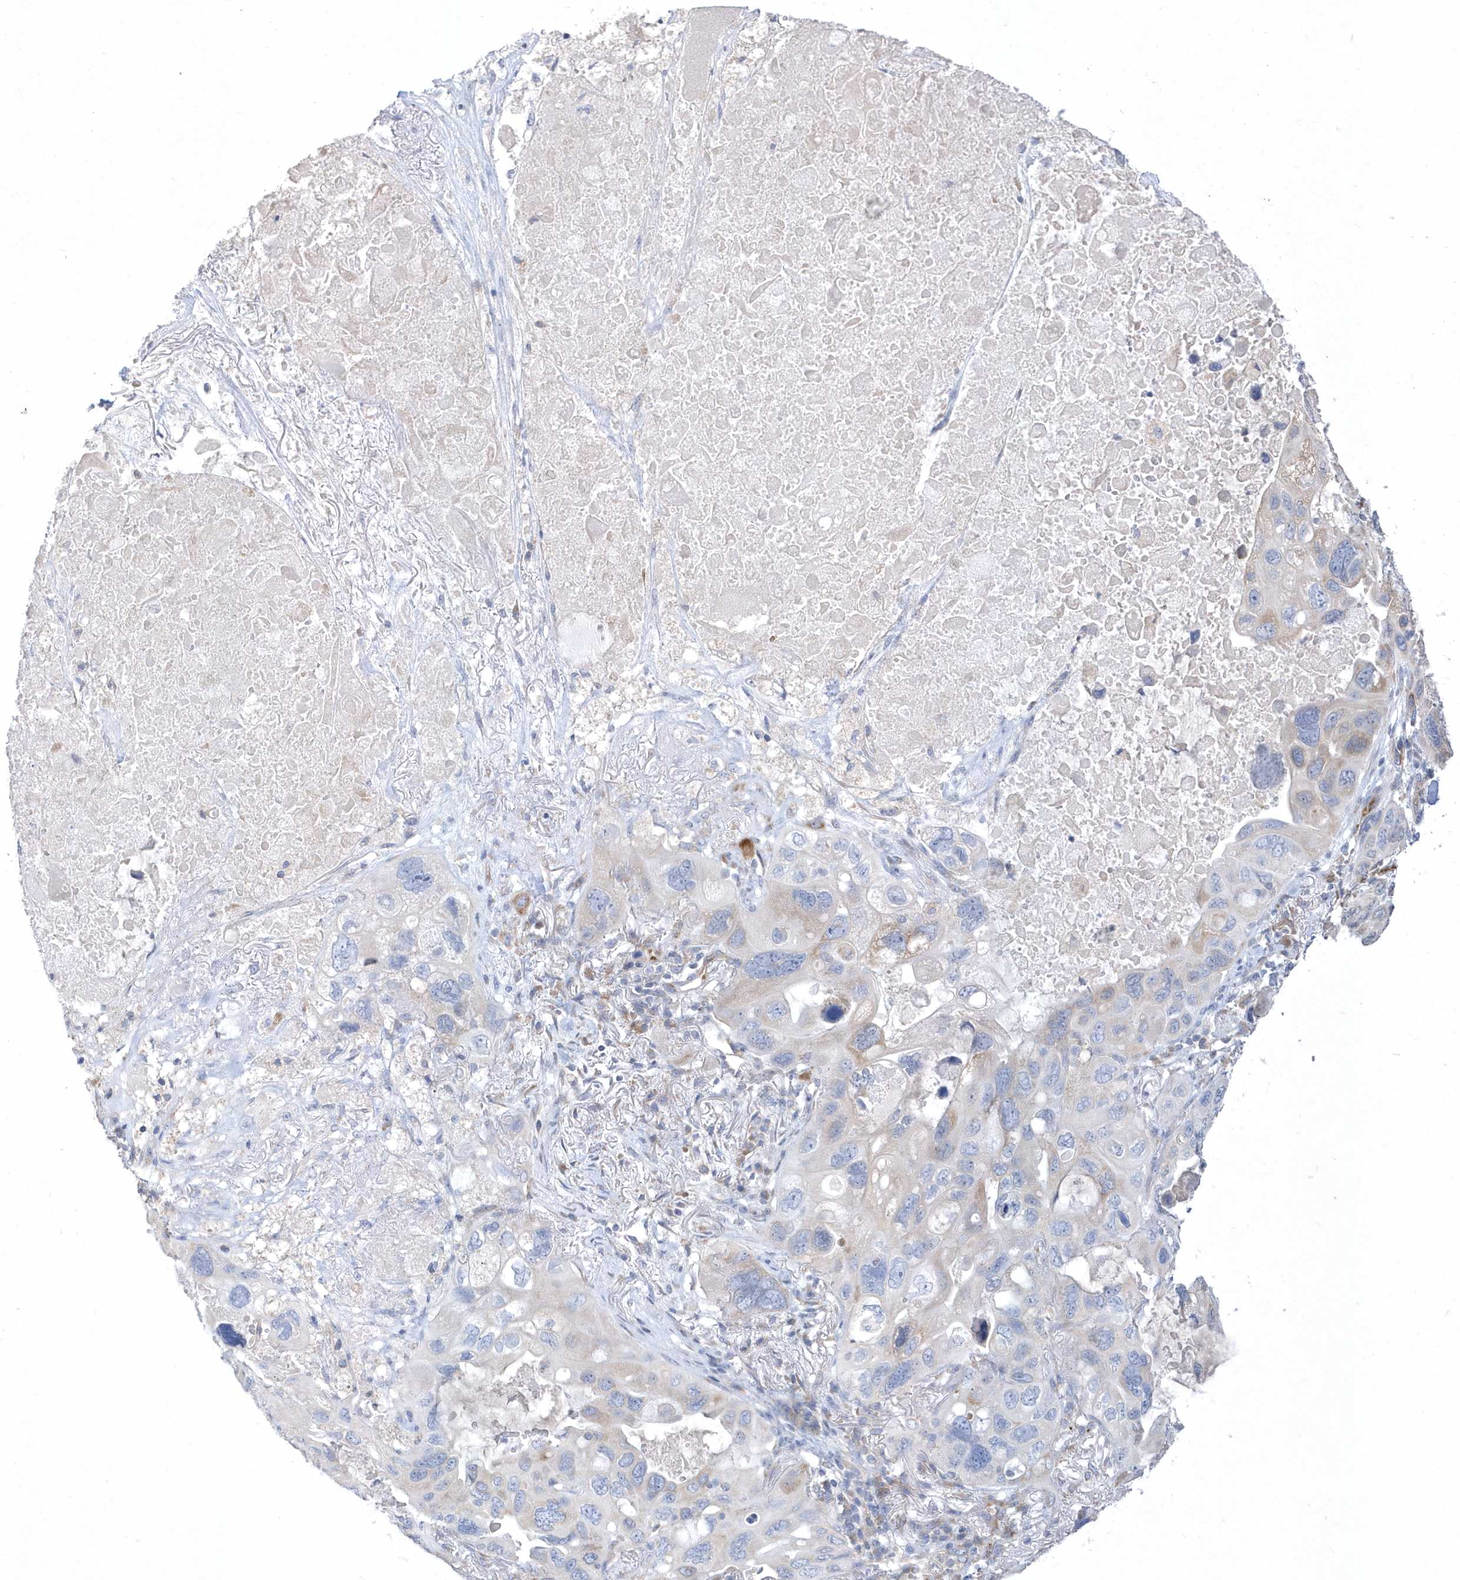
{"staining": {"intensity": "weak", "quantity": "<25%", "location": "cytoplasmic/membranous"}, "tissue": "lung cancer", "cell_type": "Tumor cells", "image_type": "cancer", "snomed": [{"axis": "morphology", "description": "Squamous cell carcinoma, NOS"}, {"axis": "topography", "description": "Lung"}], "caption": "This is an immunohistochemistry (IHC) micrograph of human squamous cell carcinoma (lung). There is no staining in tumor cells.", "gene": "DGAT1", "patient": {"sex": "female", "age": 73}}